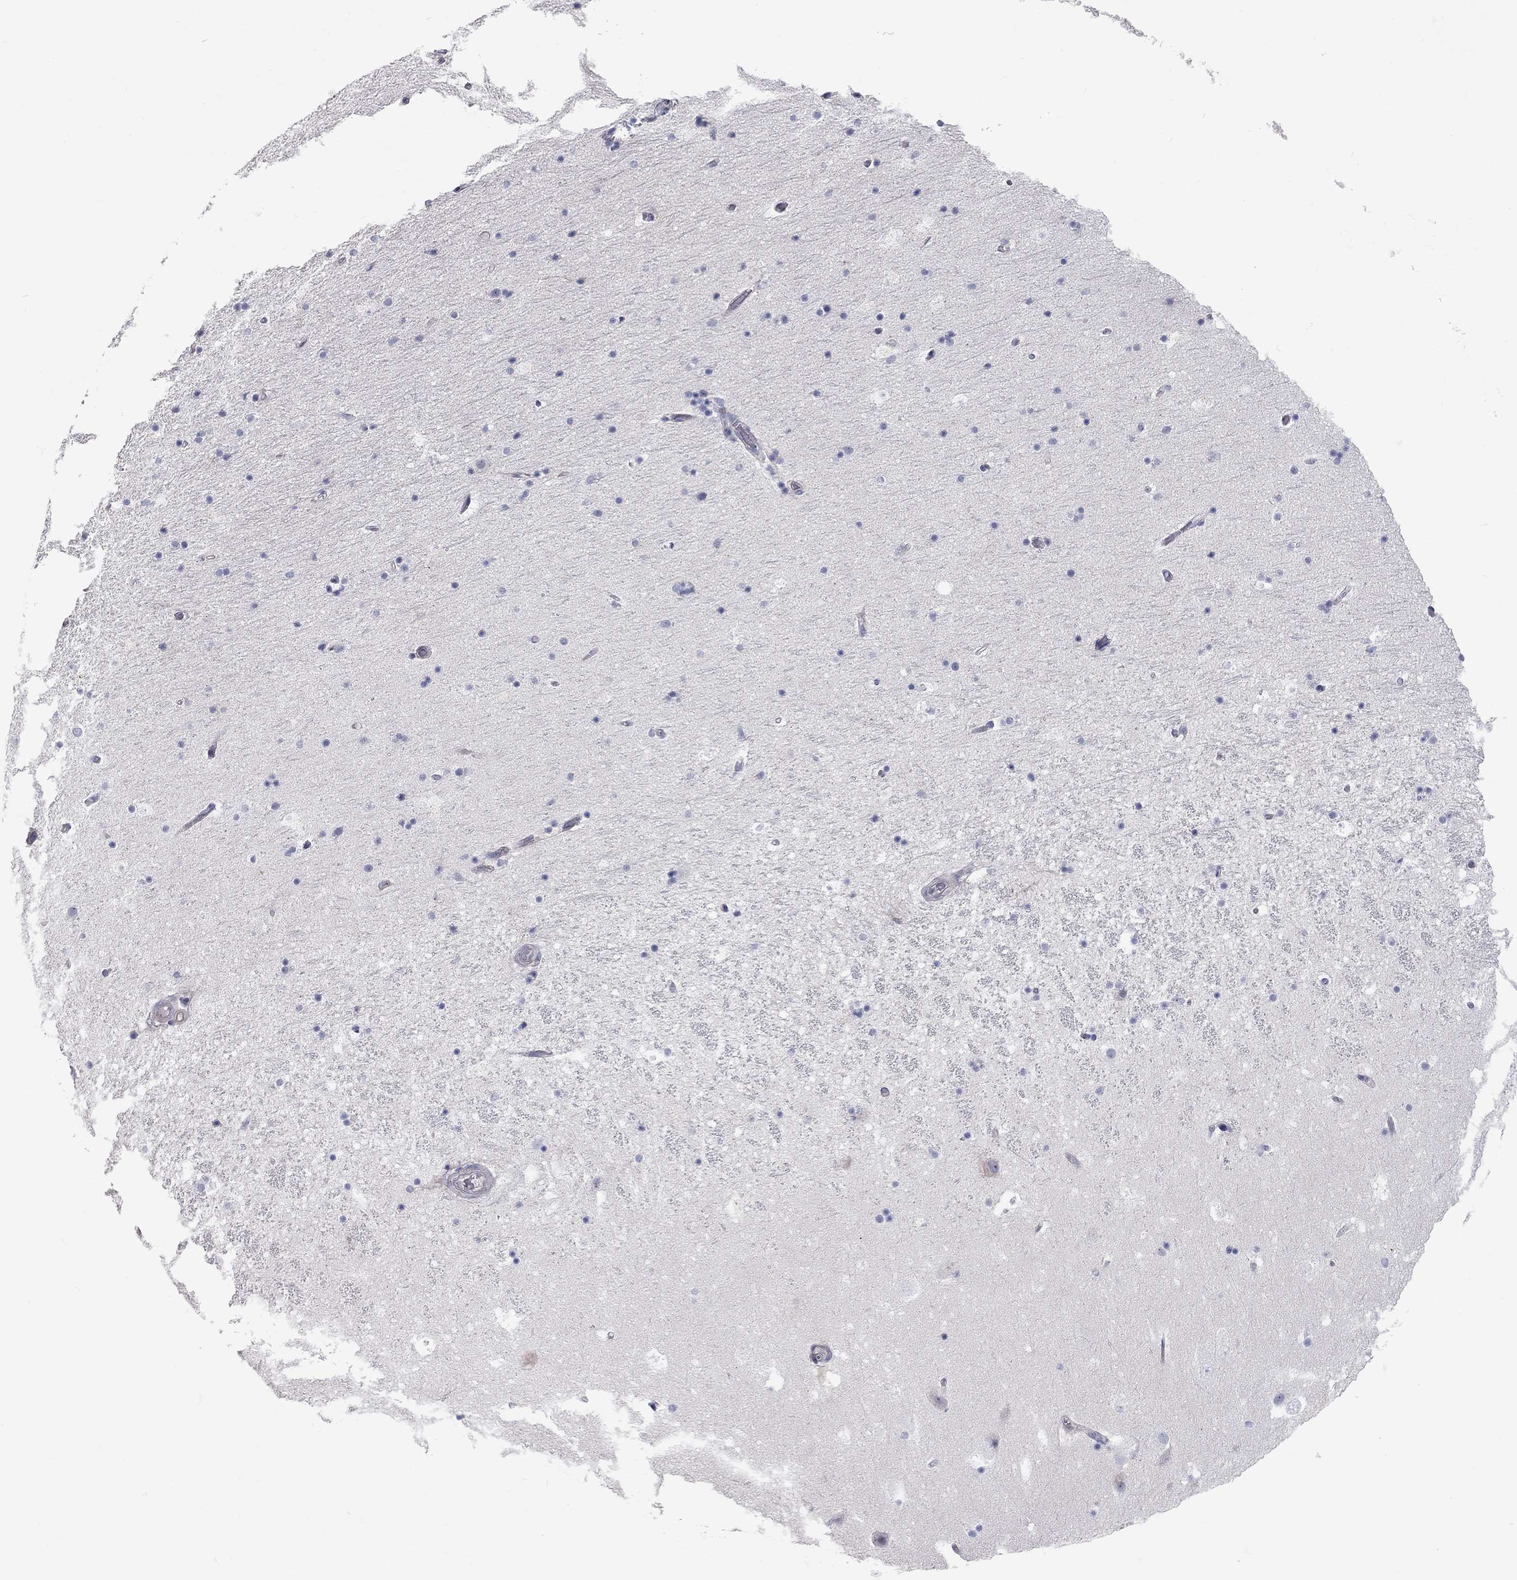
{"staining": {"intensity": "negative", "quantity": "none", "location": "none"}, "tissue": "hippocampus", "cell_type": "Glial cells", "image_type": "normal", "snomed": [{"axis": "morphology", "description": "Normal tissue, NOS"}, {"axis": "topography", "description": "Hippocampus"}], "caption": "Micrograph shows no significant protein staining in glial cells of normal hippocampus.", "gene": "C10orf90", "patient": {"sex": "male", "age": 51}}